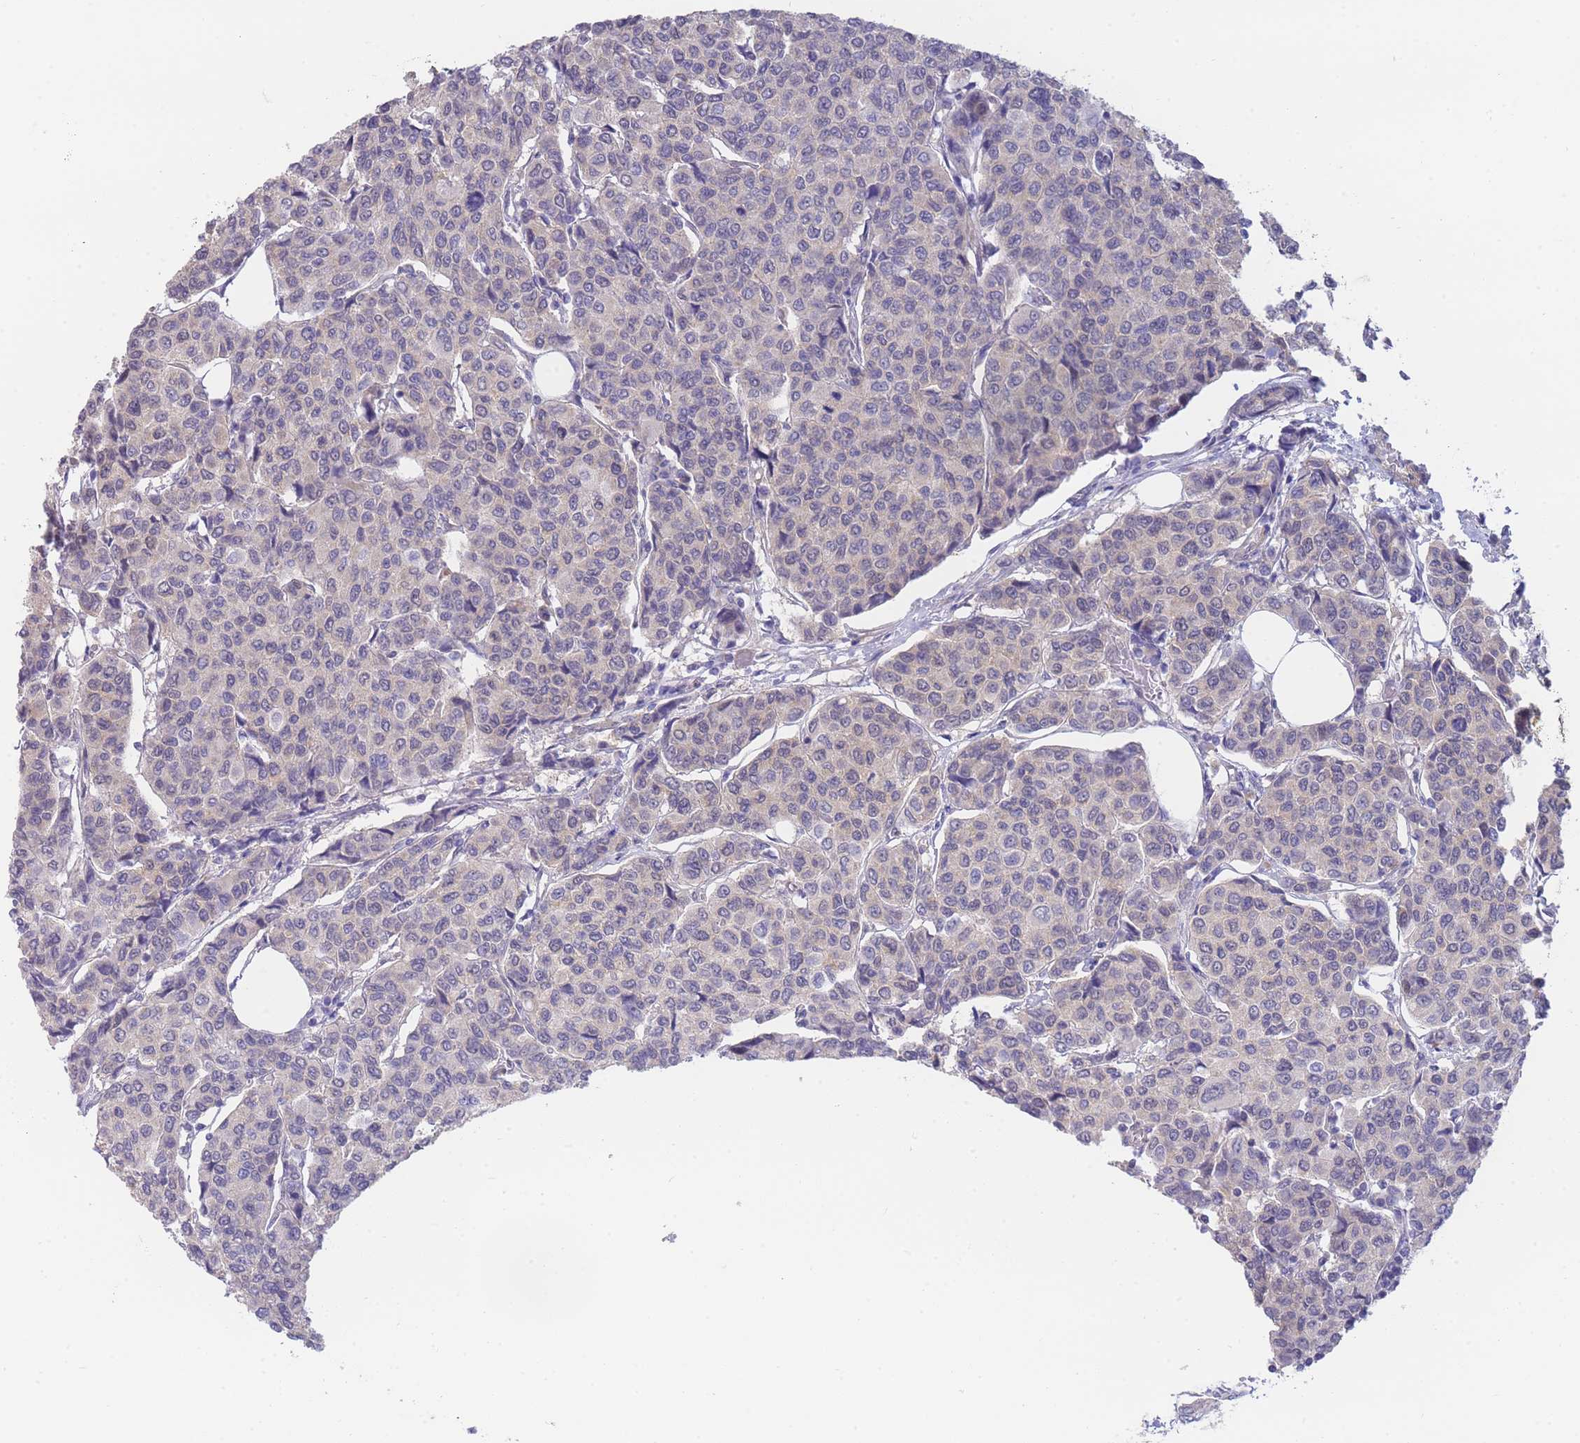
{"staining": {"intensity": "negative", "quantity": "none", "location": "none"}, "tissue": "breast cancer", "cell_type": "Tumor cells", "image_type": "cancer", "snomed": [{"axis": "morphology", "description": "Duct carcinoma"}, {"axis": "topography", "description": "Breast"}], "caption": "Immunohistochemical staining of breast cancer (intraductal carcinoma) reveals no significant positivity in tumor cells.", "gene": "SUGT1", "patient": {"sex": "female", "age": 55}}